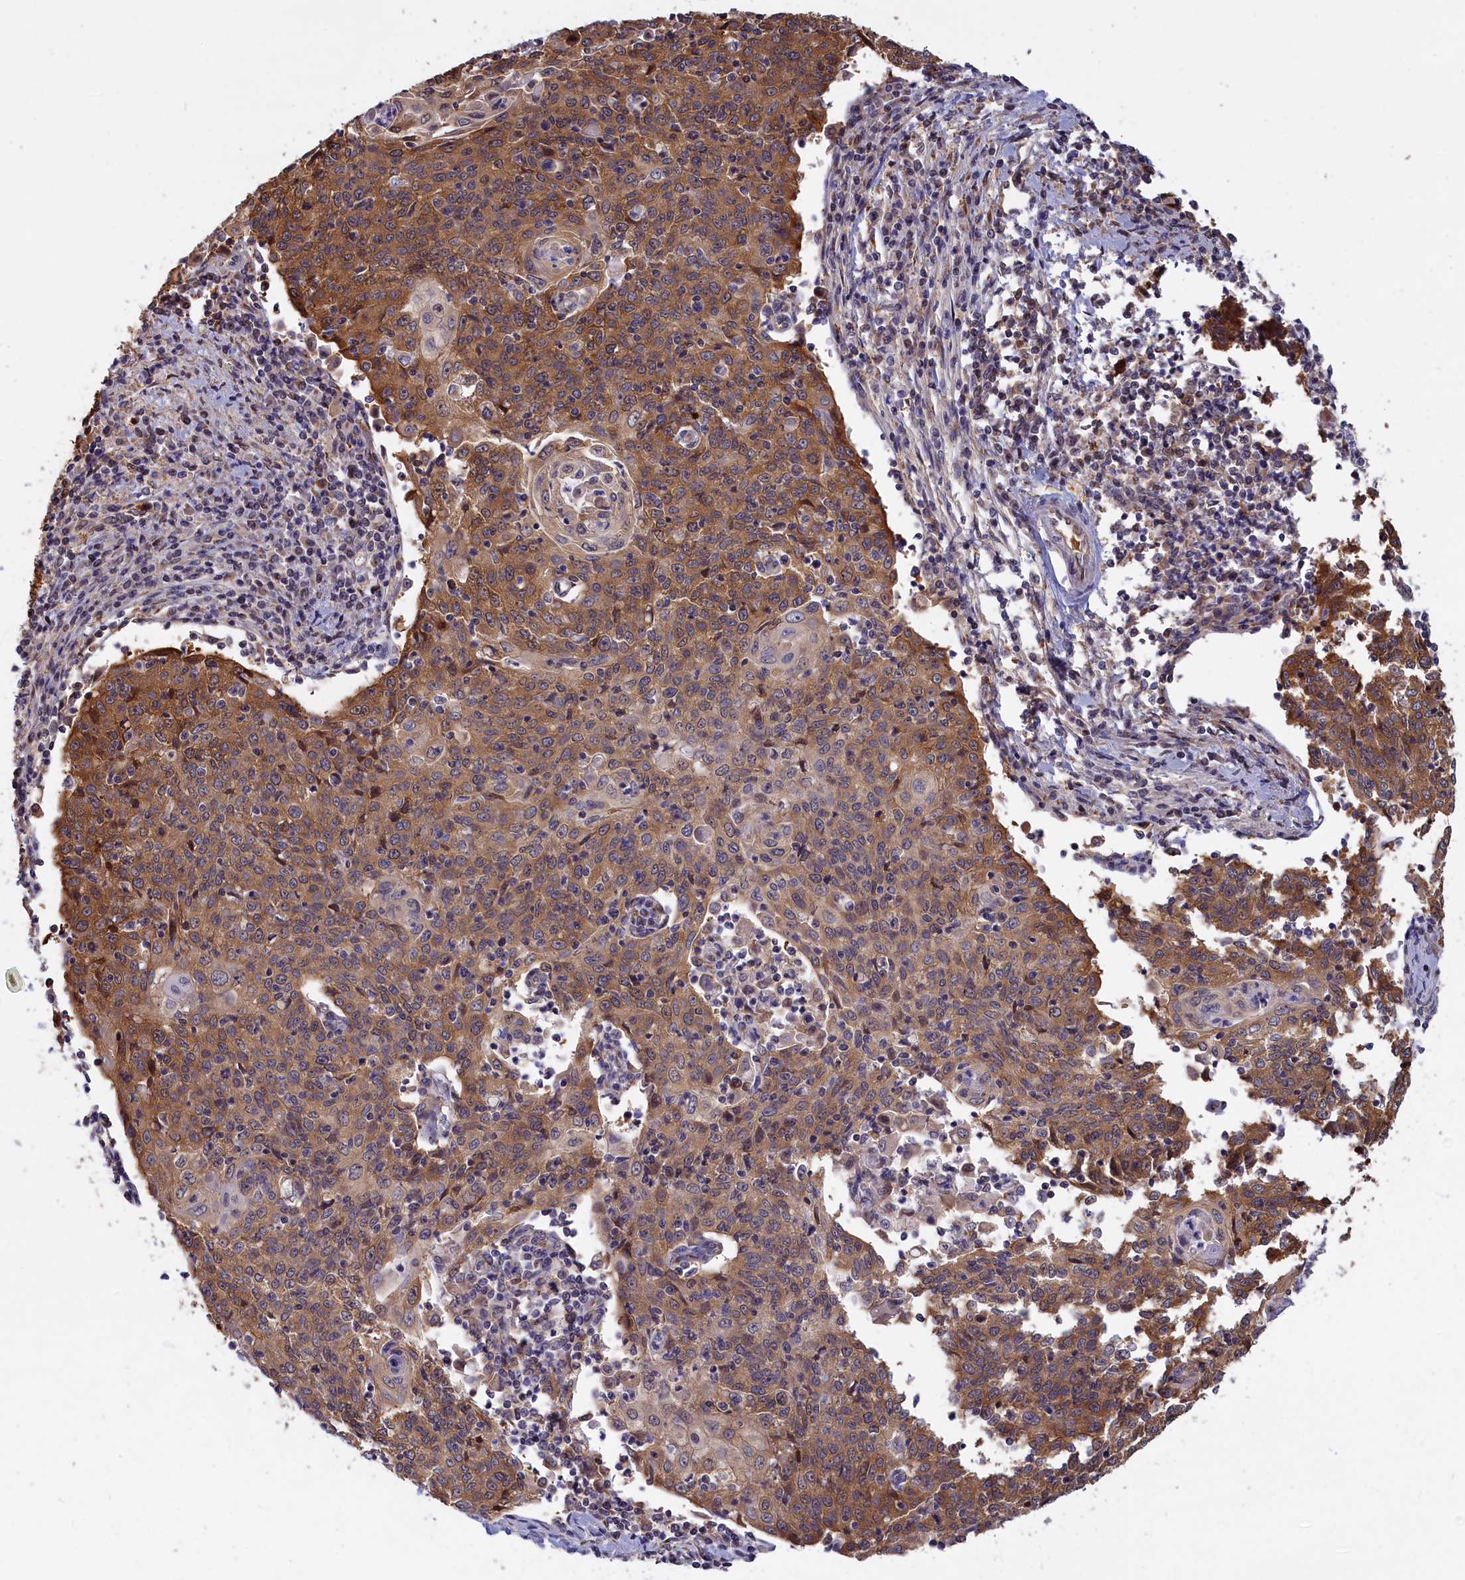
{"staining": {"intensity": "moderate", "quantity": ">75%", "location": "cytoplasmic/membranous"}, "tissue": "cervical cancer", "cell_type": "Tumor cells", "image_type": "cancer", "snomed": [{"axis": "morphology", "description": "Squamous cell carcinoma, NOS"}, {"axis": "topography", "description": "Cervix"}], "caption": "Brown immunohistochemical staining in human squamous cell carcinoma (cervical) displays moderate cytoplasmic/membranous staining in approximately >75% of tumor cells.", "gene": "ABCC8", "patient": {"sex": "female", "age": 48}}